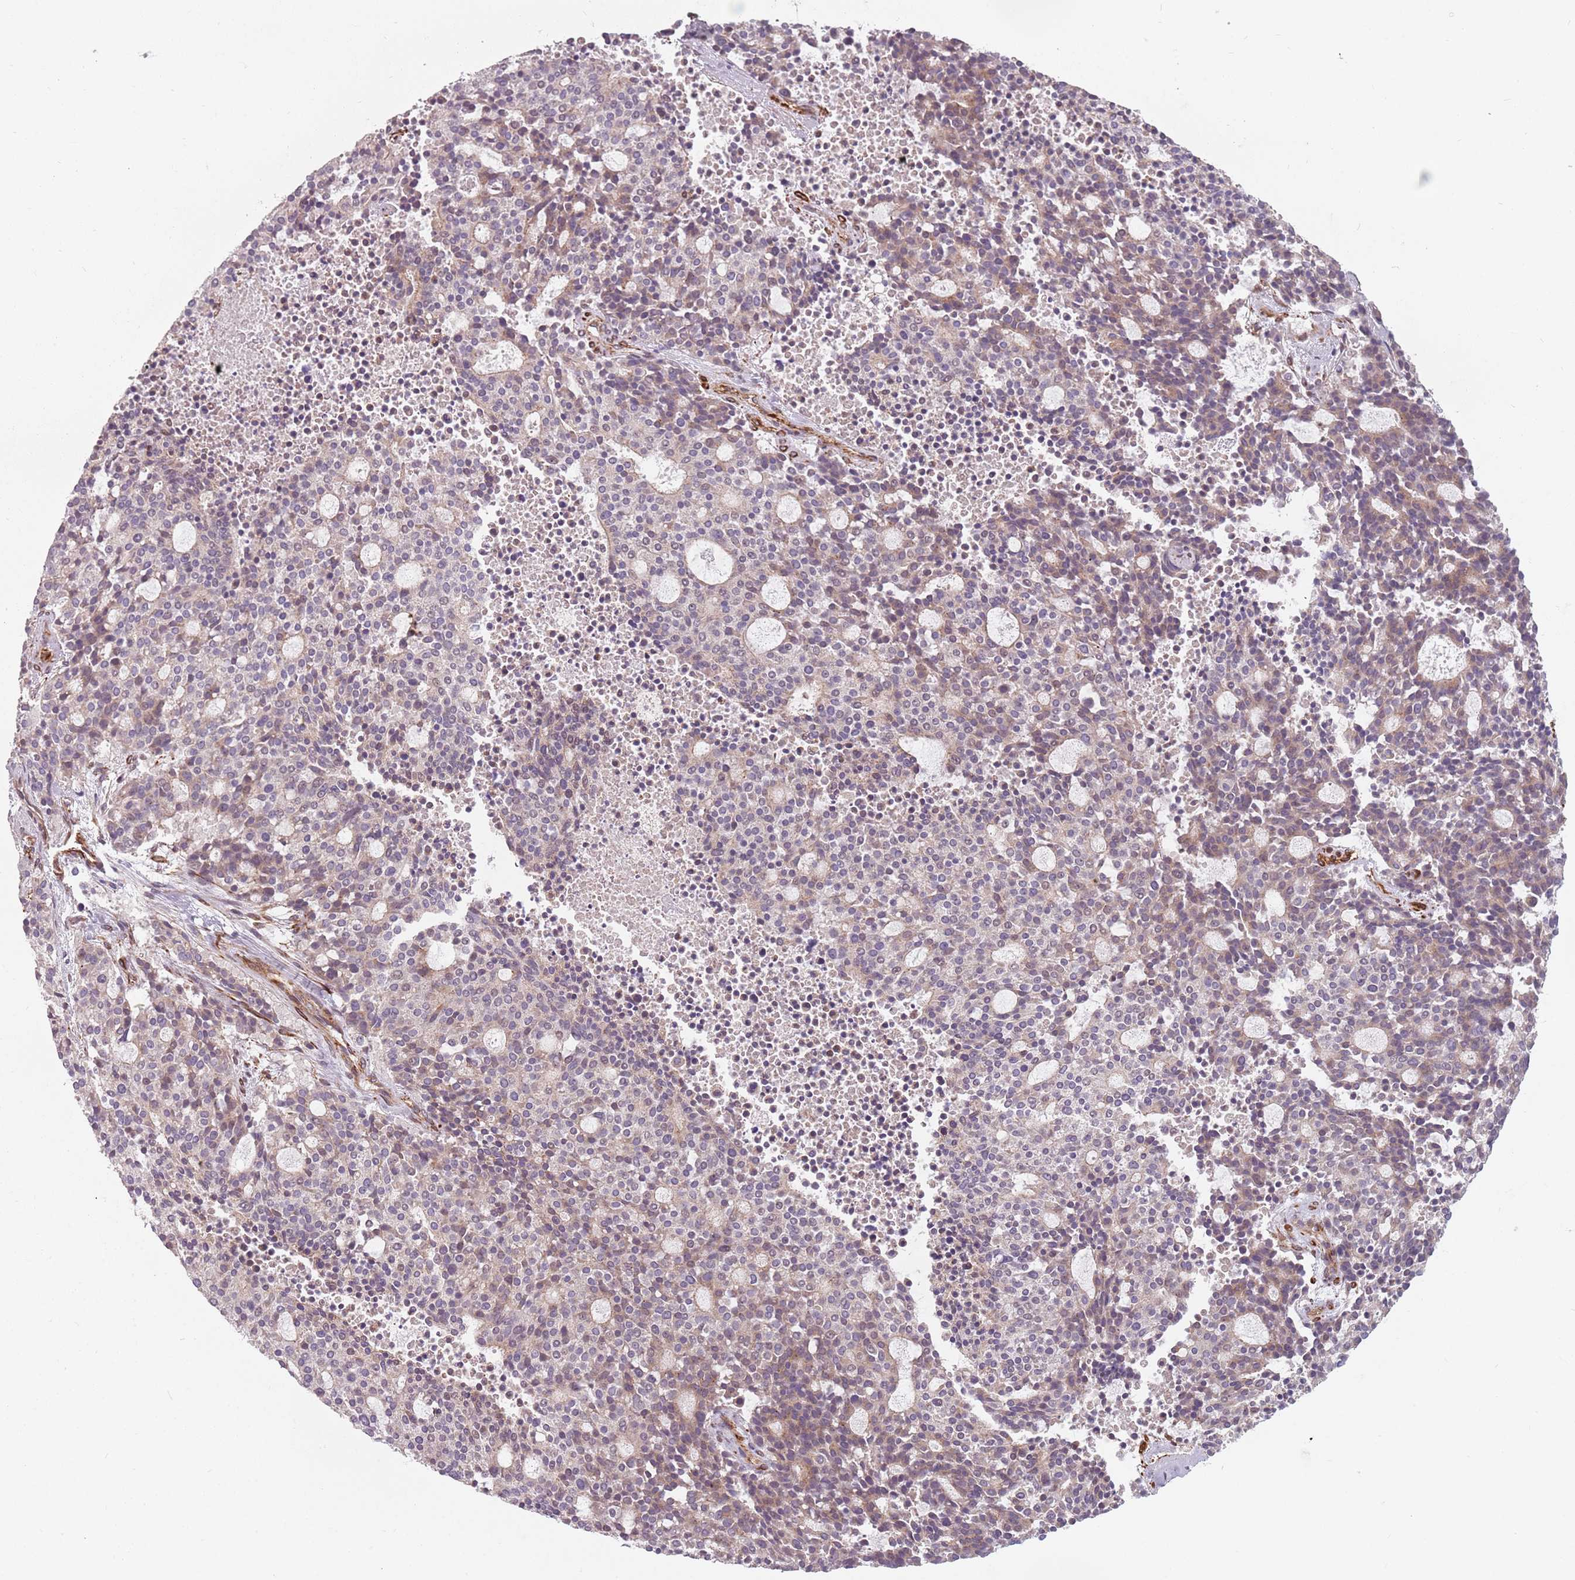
{"staining": {"intensity": "moderate", "quantity": ">75%", "location": "cytoplasmic/membranous"}, "tissue": "carcinoid", "cell_type": "Tumor cells", "image_type": "cancer", "snomed": [{"axis": "morphology", "description": "Carcinoid, malignant, NOS"}, {"axis": "topography", "description": "Pancreas"}], "caption": "This histopathology image exhibits immunohistochemistry staining of carcinoid, with medium moderate cytoplasmic/membranous positivity in about >75% of tumor cells.", "gene": "GAS2L3", "patient": {"sex": "female", "age": 54}}